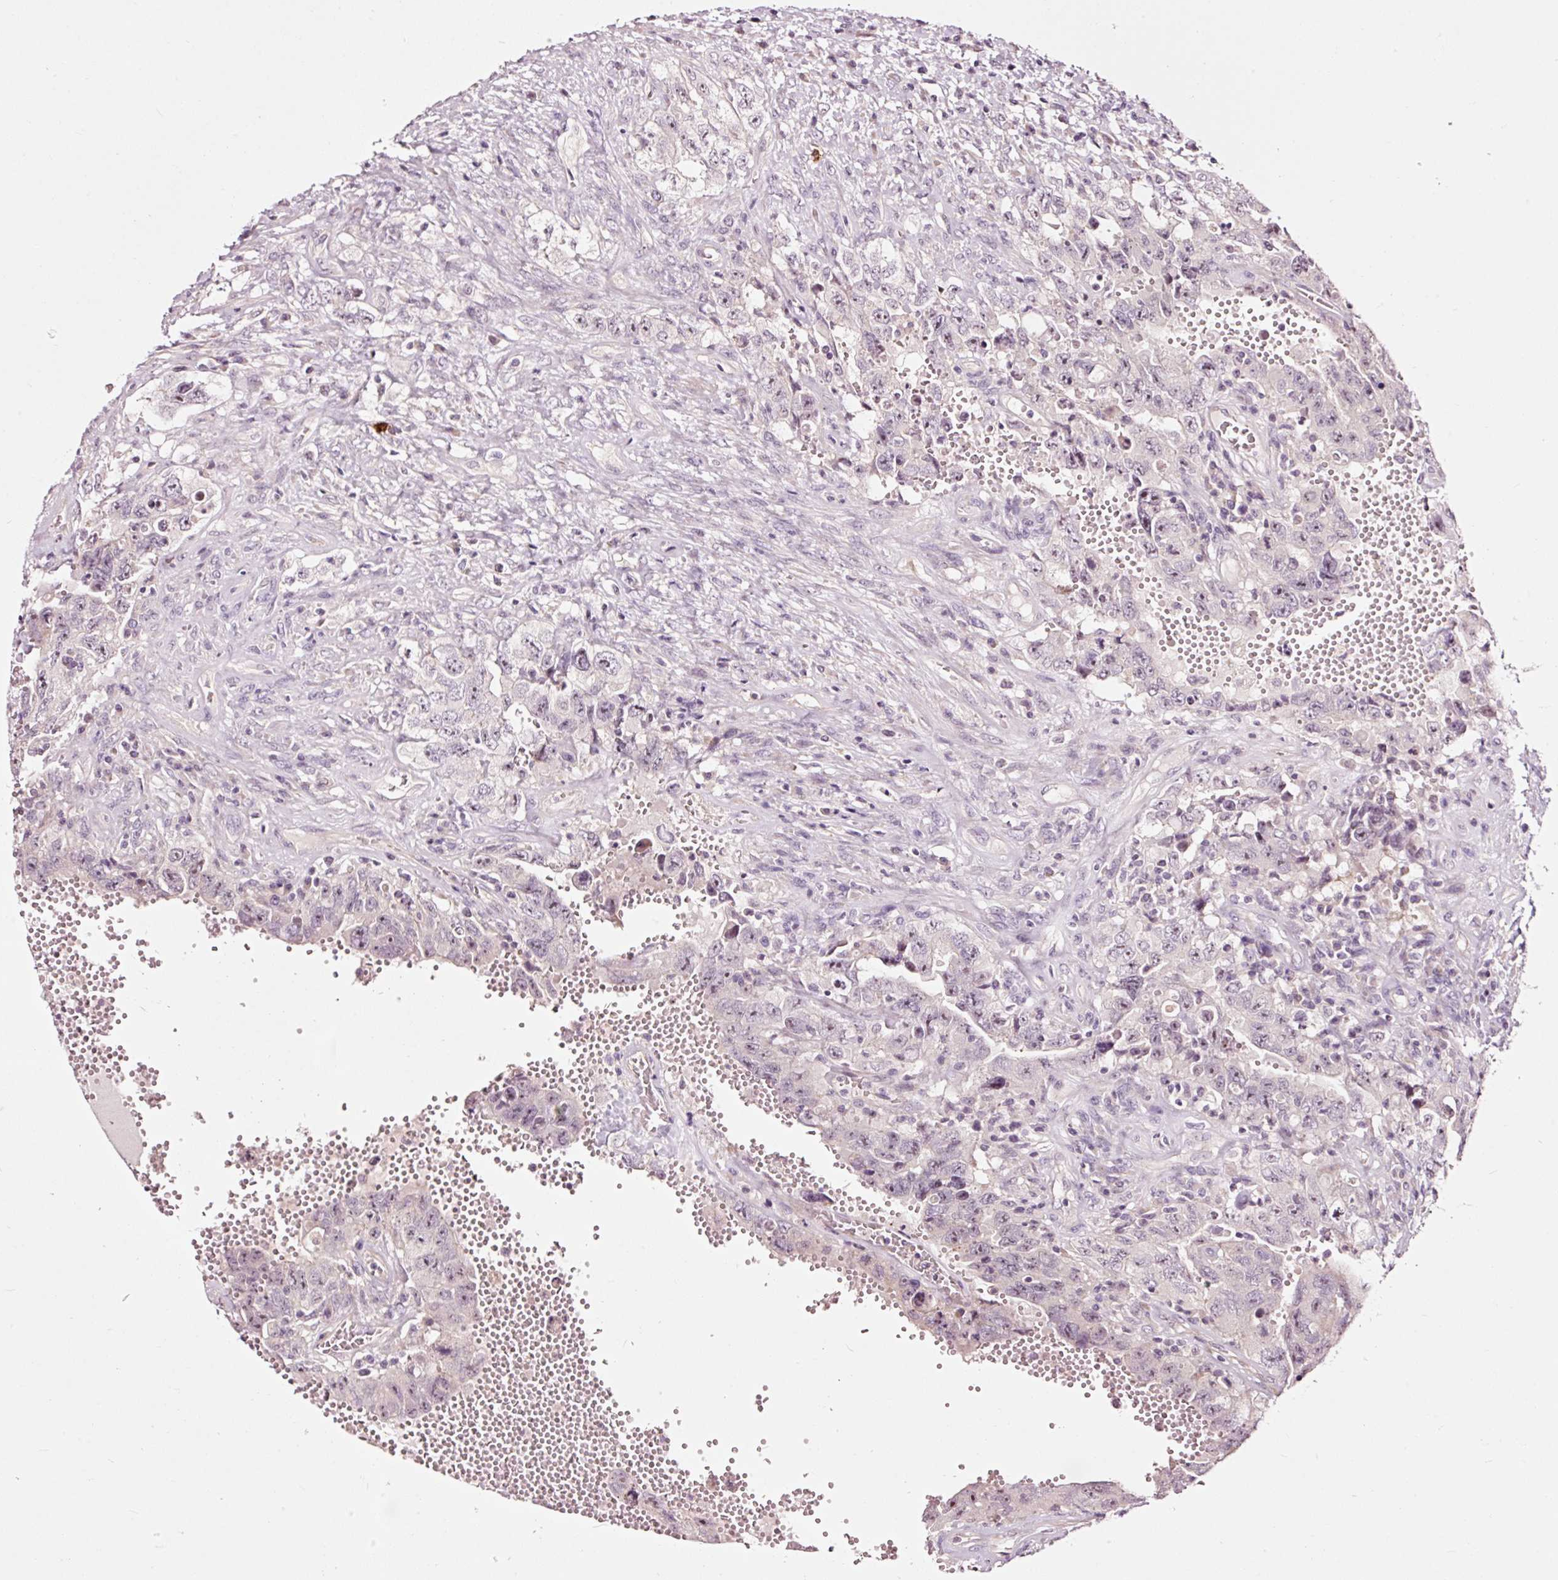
{"staining": {"intensity": "negative", "quantity": "none", "location": "none"}, "tissue": "testis cancer", "cell_type": "Tumor cells", "image_type": "cancer", "snomed": [{"axis": "morphology", "description": "Carcinoma, Embryonal, NOS"}, {"axis": "topography", "description": "Testis"}], "caption": "IHC of embryonal carcinoma (testis) demonstrates no staining in tumor cells. (Brightfield microscopy of DAB (3,3'-diaminobenzidine) immunohistochemistry at high magnification).", "gene": "UTP14A", "patient": {"sex": "male", "age": 26}}